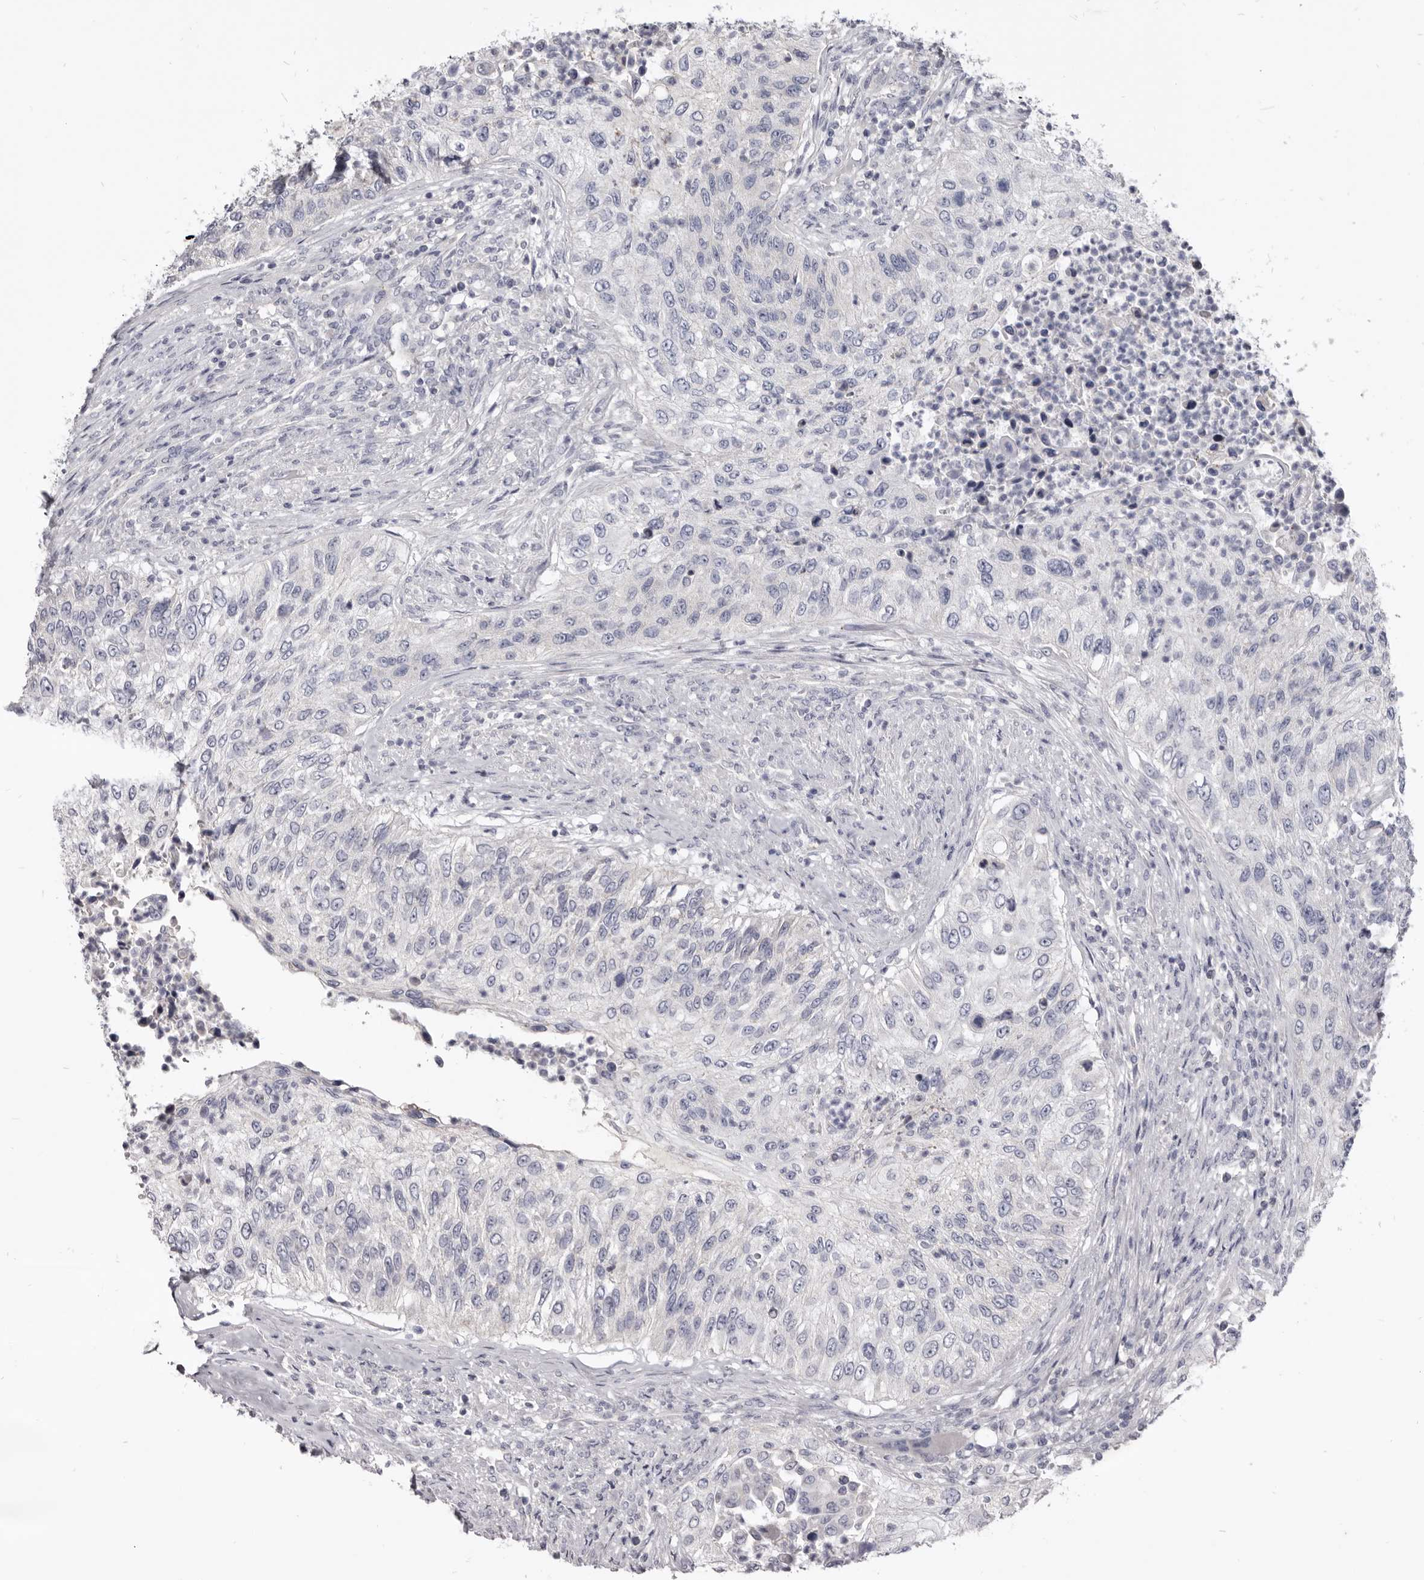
{"staining": {"intensity": "negative", "quantity": "none", "location": "none"}, "tissue": "urothelial cancer", "cell_type": "Tumor cells", "image_type": "cancer", "snomed": [{"axis": "morphology", "description": "Urothelial carcinoma, High grade"}, {"axis": "topography", "description": "Urinary bladder"}], "caption": "This is a photomicrograph of immunohistochemistry (IHC) staining of high-grade urothelial carcinoma, which shows no expression in tumor cells.", "gene": "CGN", "patient": {"sex": "female", "age": 60}}